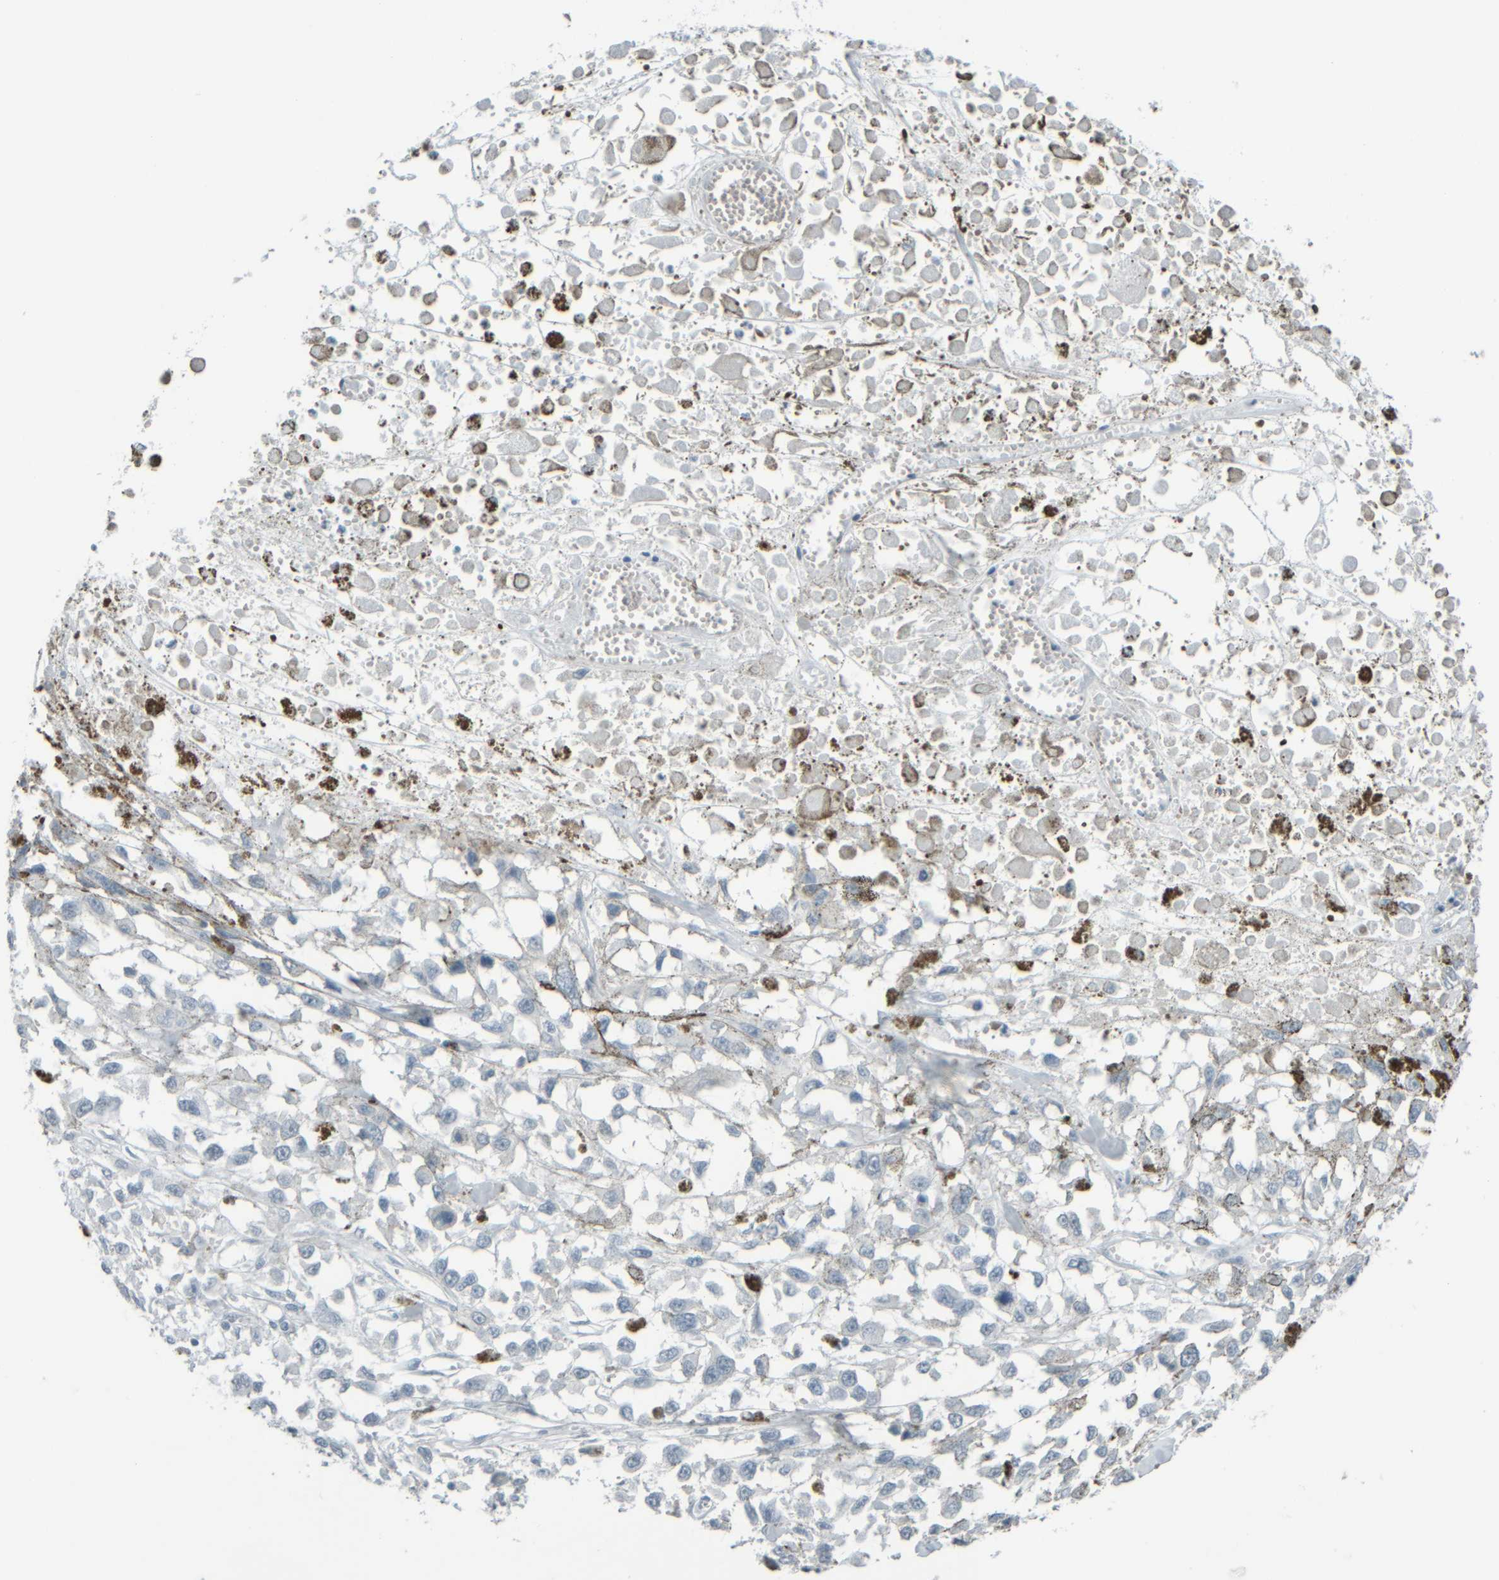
{"staining": {"intensity": "negative", "quantity": "none", "location": "none"}, "tissue": "melanoma", "cell_type": "Tumor cells", "image_type": "cancer", "snomed": [{"axis": "morphology", "description": "Malignant melanoma, Metastatic site"}, {"axis": "topography", "description": "Lymph node"}], "caption": "Tumor cells are negative for brown protein staining in melanoma.", "gene": "TPSAB1", "patient": {"sex": "male", "age": 59}}